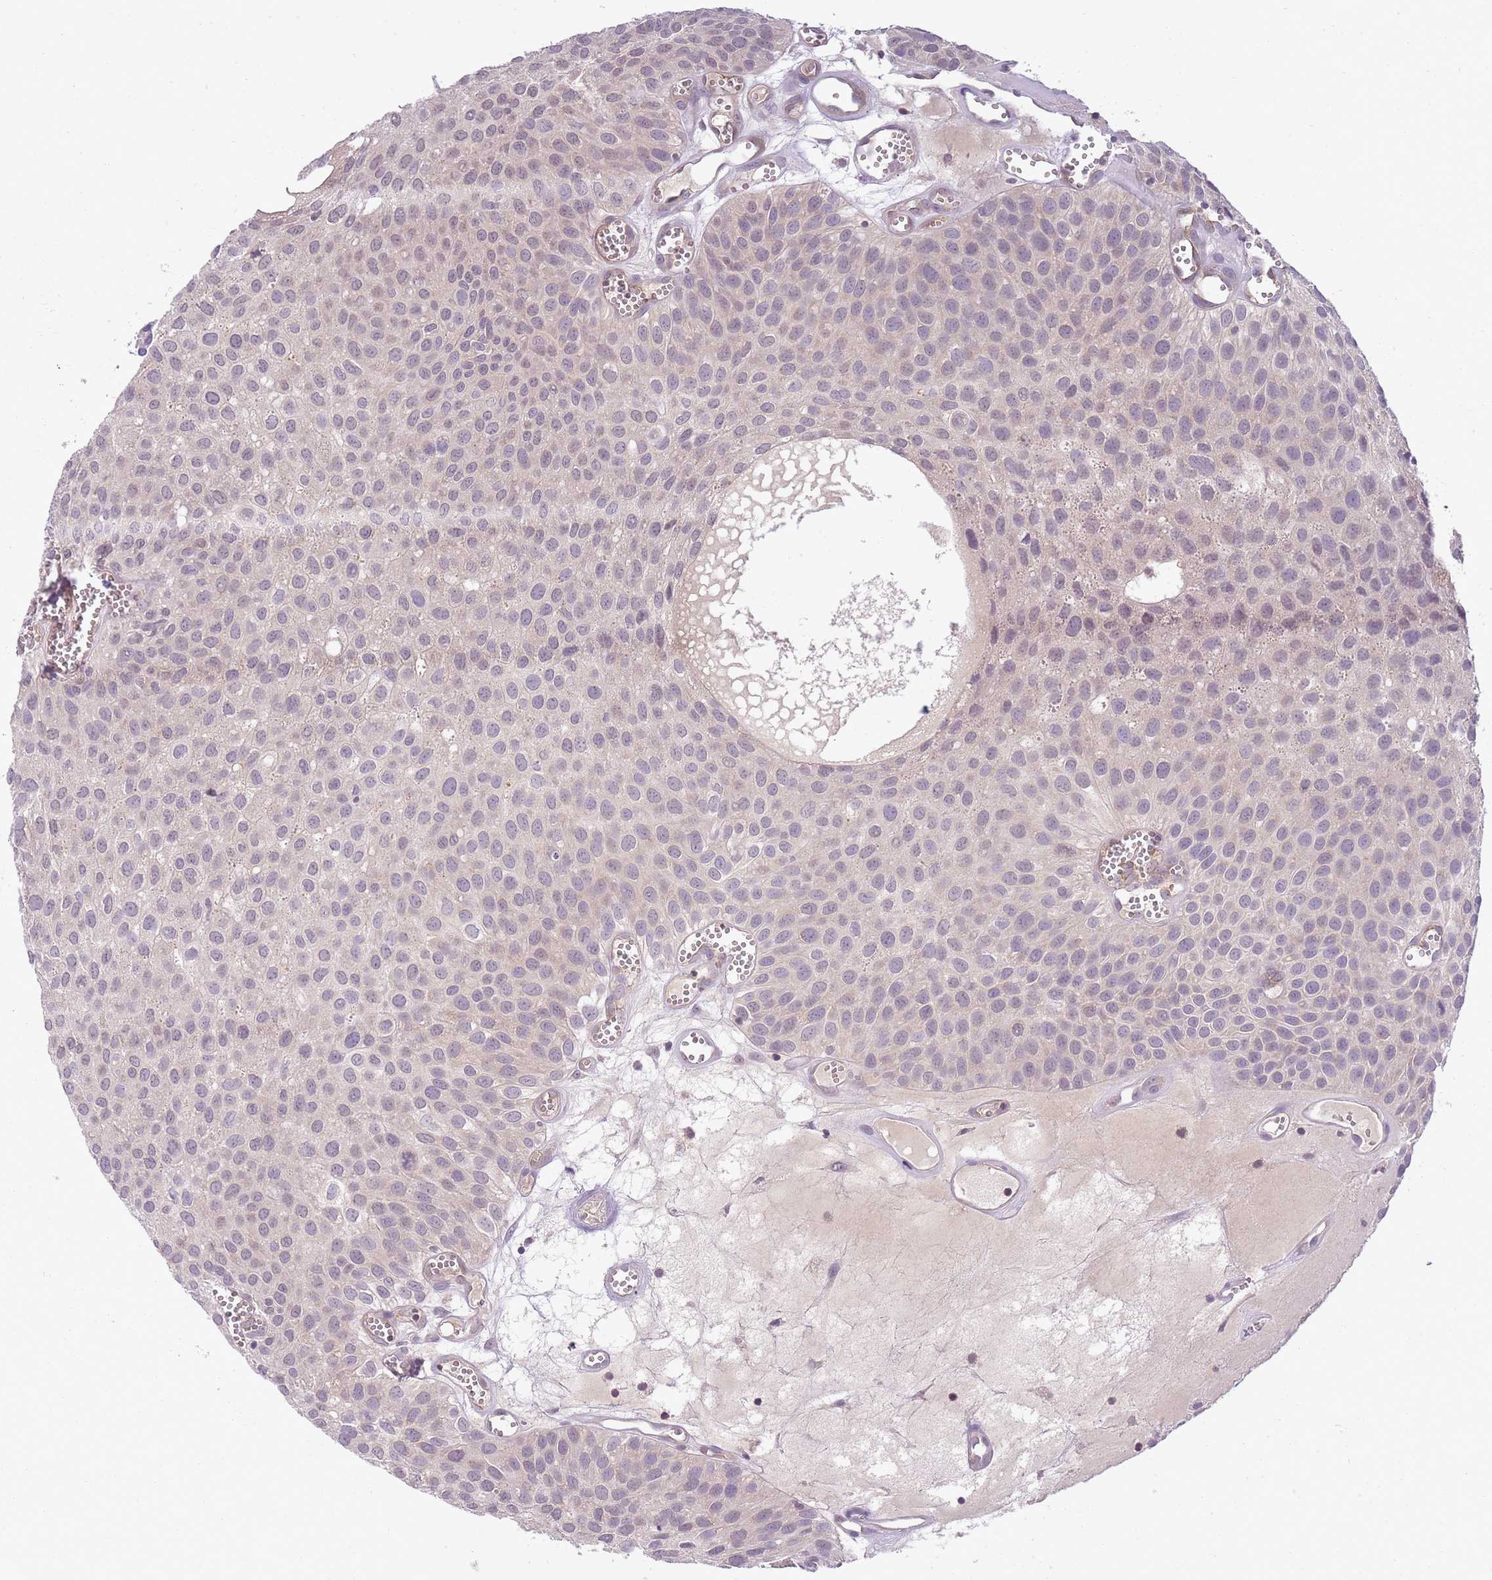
{"staining": {"intensity": "negative", "quantity": "none", "location": "none"}, "tissue": "urothelial cancer", "cell_type": "Tumor cells", "image_type": "cancer", "snomed": [{"axis": "morphology", "description": "Urothelial carcinoma, Low grade"}, {"axis": "topography", "description": "Urinary bladder"}], "caption": "A micrograph of human urothelial cancer is negative for staining in tumor cells.", "gene": "SKOR2", "patient": {"sex": "male", "age": 88}}